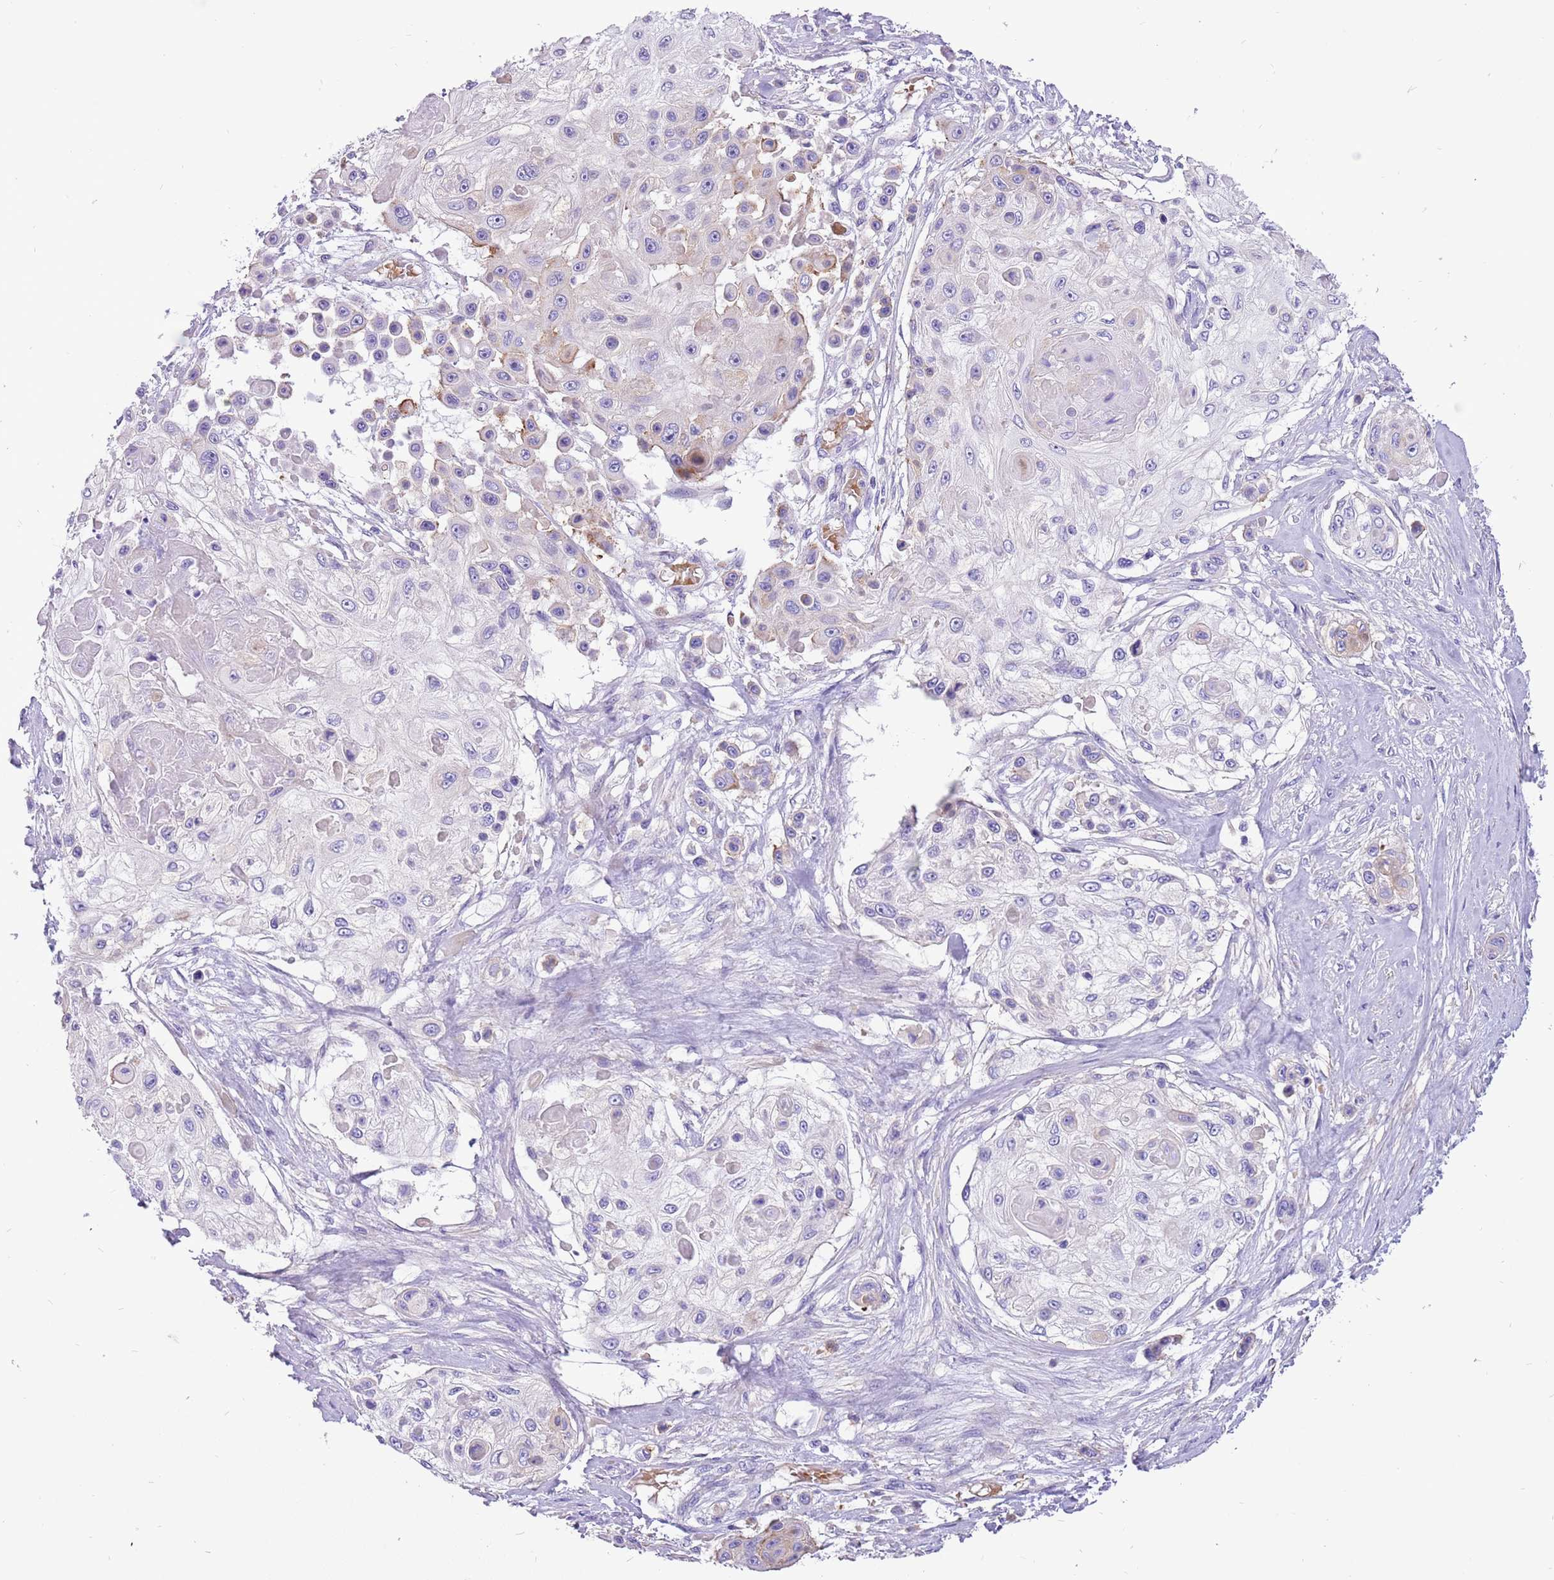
{"staining": {"intensity": "negative", "quantity": "none", "location": "none"}, "tissue": "skin cancer", "cell_type": "Tumor cells", "image_type": "cancer", "snomed": [{"axis": "morphology", "description": "Squamous cell carcinoma, NOS"}, {"axis": "topography", "description": "Skin"}], "caption": "Tumor cells are negative for brown protein staining in skin cancer. (DAB immunohistochemistry (IHC) with hematoxylin counter stain).", "gene": "KBTBD3", "patient": {"sex": "male", "age": 67}}